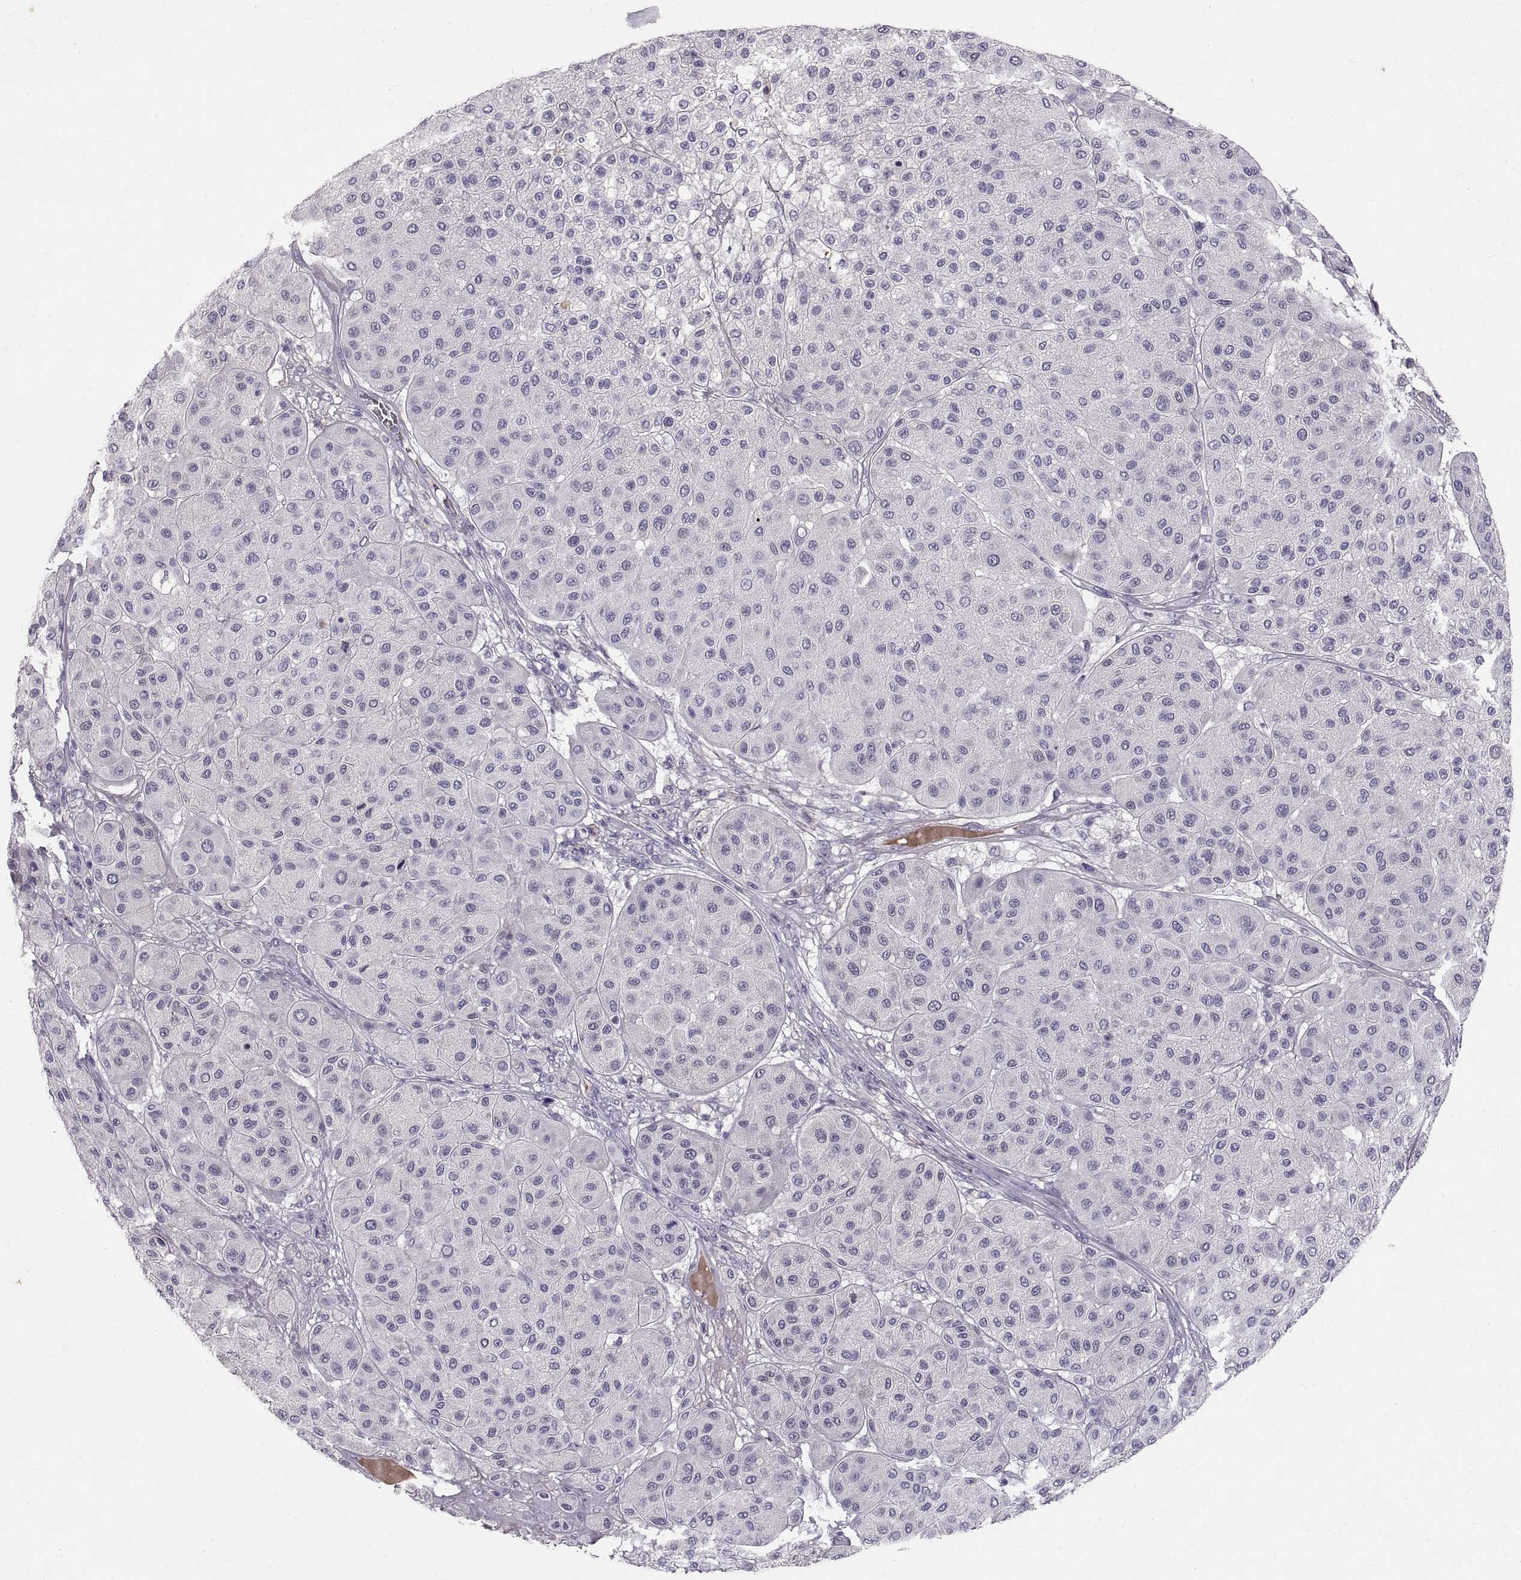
{"staining": {"intensity": "negative", "quantity": "none", "location": "none"}, "tissue": "melanoma", "cell_type": "Tumor cells", "image_type": "cancer", "snomed": [{"axis": "morphology", "description": "Malignant melanoma, Metastatic site"}, {"axis": "topography", "description": "Smooth muscle"}], "caption": "This photomicrograph is of melanoma stained with immunohistochemistry to label a protein in brown with the nuclei are counter-stained blue. There is no expression in tumor cells.", "gene": "ADAM32", "patient": {"sex": "male", "age": 41}}